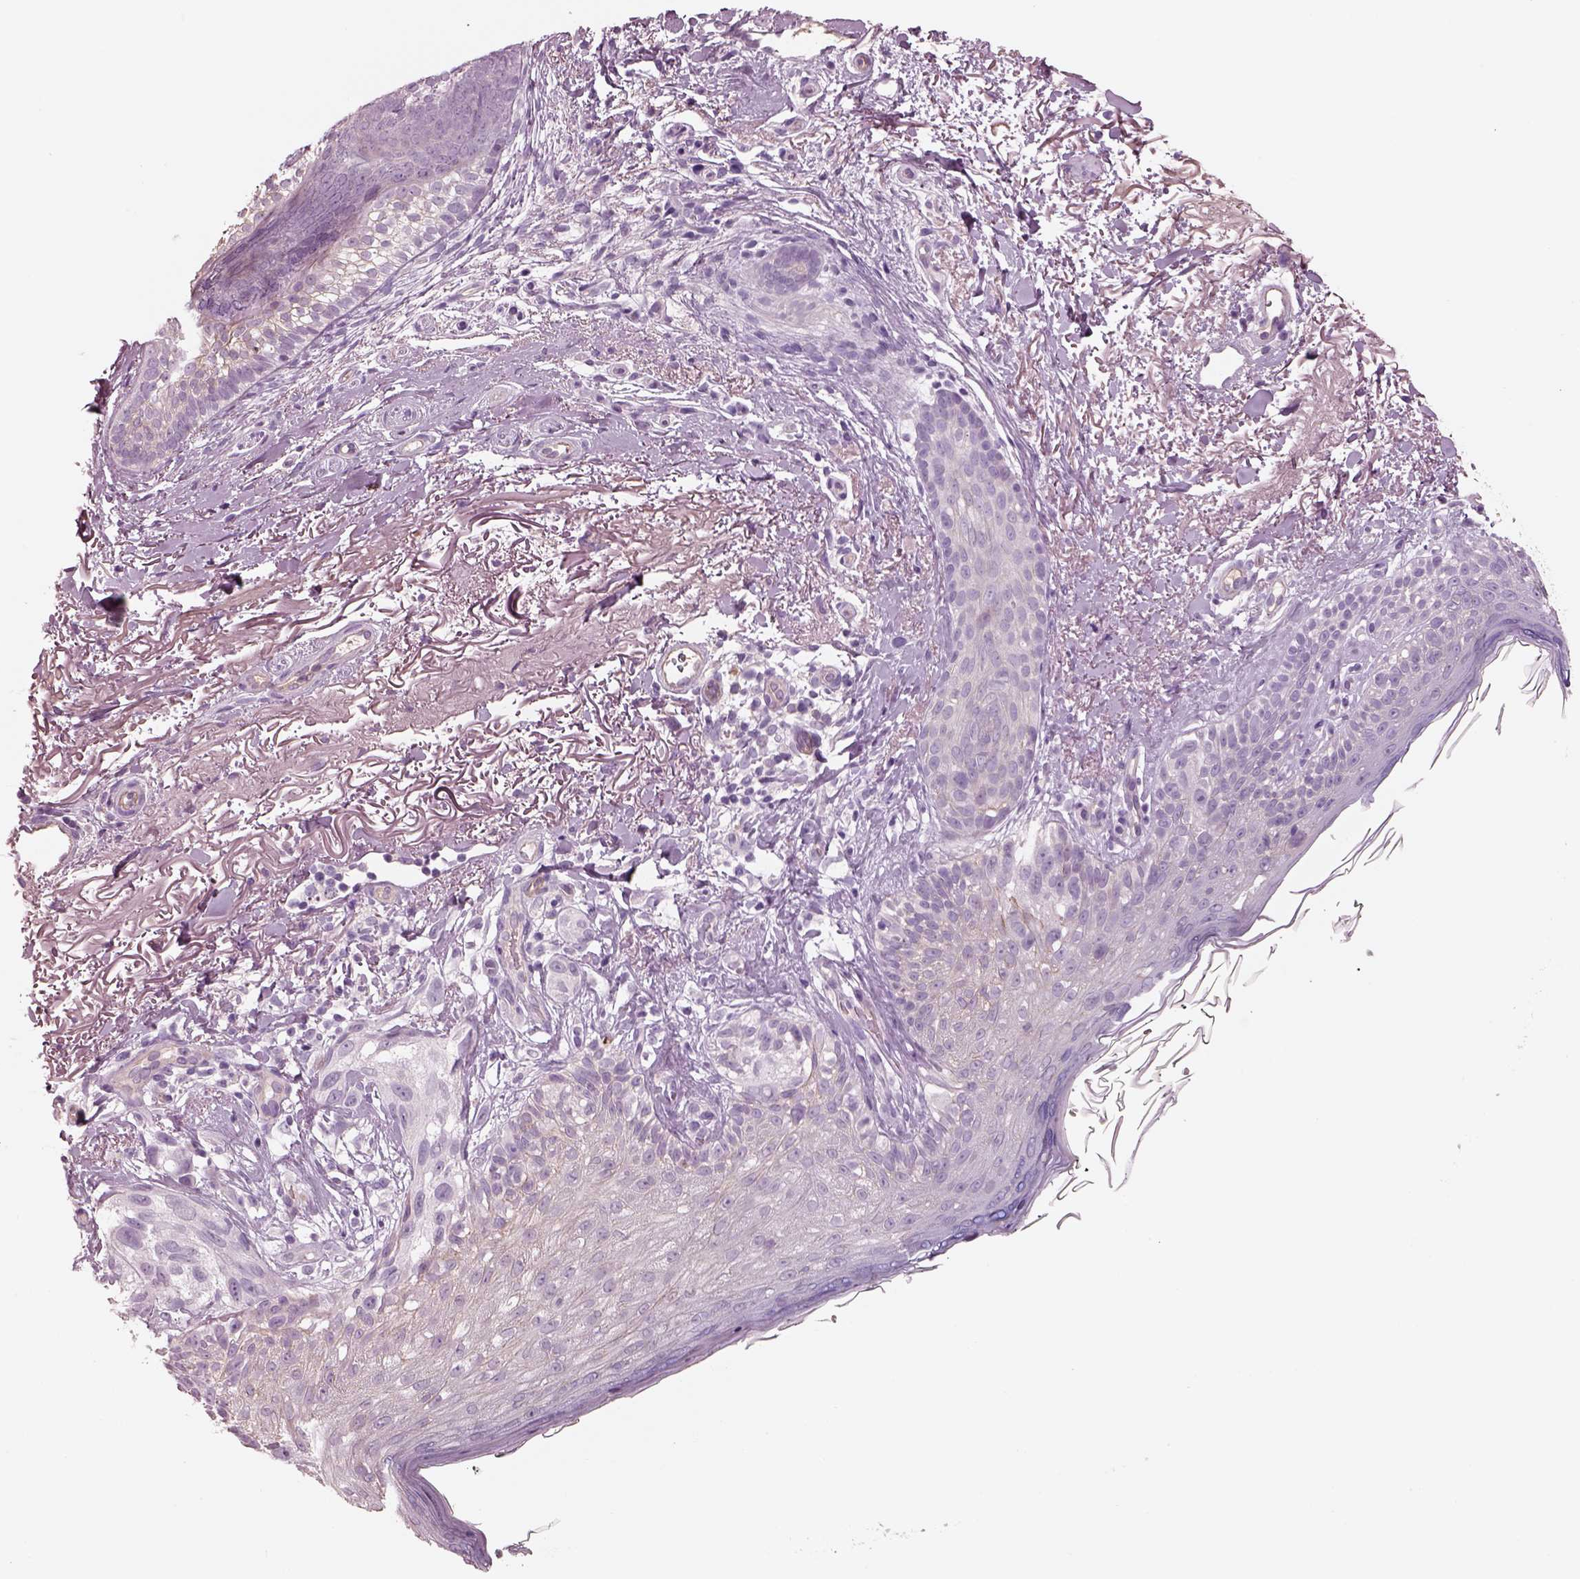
{"staining": {"intensity": "negative", "quantity": "none", "location": "none"}, "tissue": "melanoma", "cell_type": "Tumor cells", "image_type": "cancer", "snomed": [{"axis": "morphology", "description": "Malignant melanoma, NOS"}, {"axis": "topography", "description": "Skin"}], "caption": "Melanoma was stained to show a protein in brown. There is no significant expression in tumor cells. The staining is performed using DAB brown chromogen with nuclei counter-stained in using hematoxylin.", "gene": "IGLL1", "patient": {"sex": "female", "age": 86}}